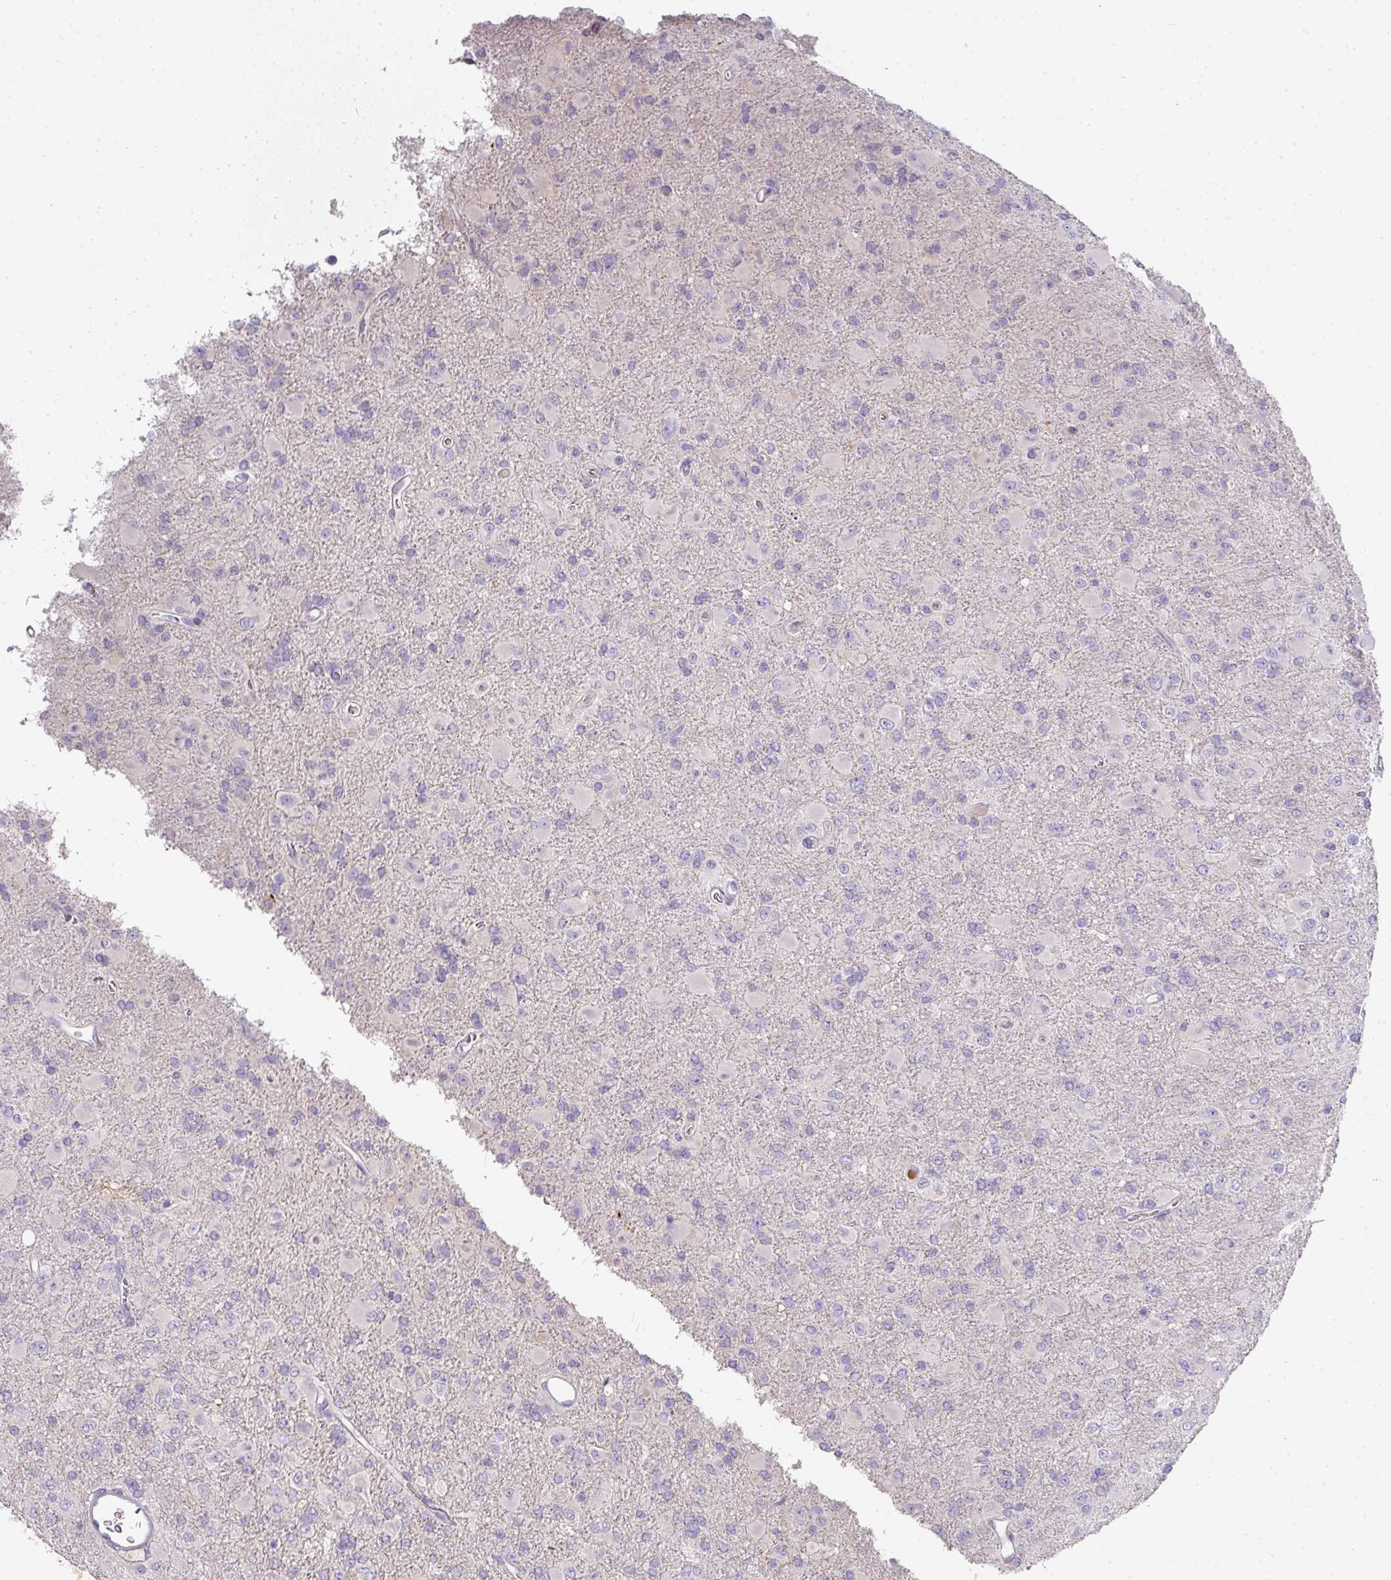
{"staining": {"intensity": "negative", "quantity": "none", "location": "none"}, "tissue": "glioma", "cell_type": "Tumor cells", "image_type": "cancer", "snomed": [{"axis": "morphology", "description": "Glioma, malignant, Low grade"}, {"axis": "topography", "description": "Brain"}], "caption": "This image is of glioma stained with IHC to label a protein in brown with the nuclei are counter-stained blue. There is no positivity in tumor cells.", "gene": "HHEX", "patient": {"sex": "male", "age": 65}}